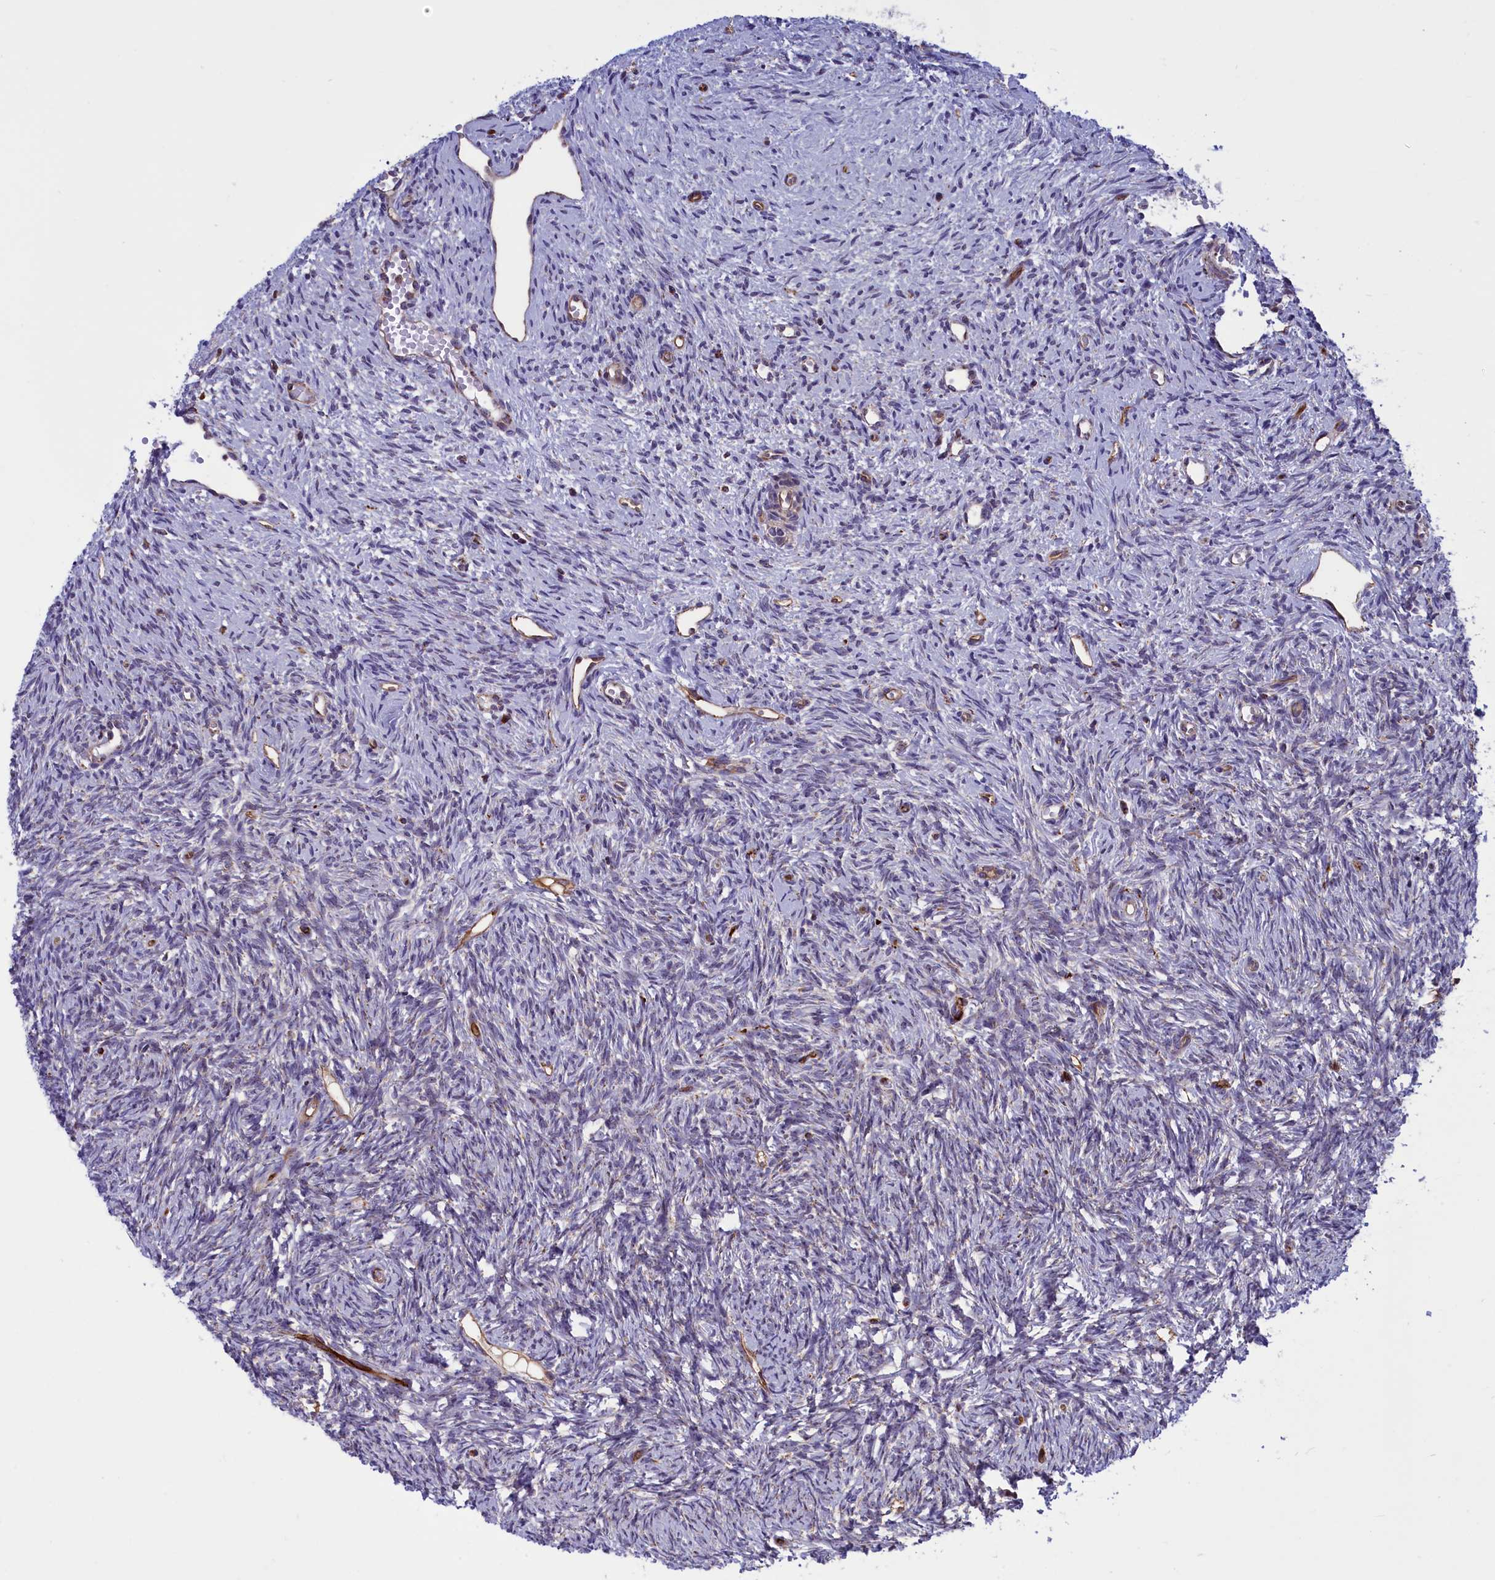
{"staining": {"intensity": "weak", "quantity": "25%-75%", "location": "cytoplasmic/membranous"}, "tissue": "ovary", "cell_type": "Follicle cells", "image_type": "normal", "snomed": [{"axis": "morphology", "description": "Normal tissue, NOS"}, {"axis": "topography", "description": "Ovary"}], "caption": "A brown stain shows weak cytoplasmic/membranous expression of a protein in follicle cells of normal ovary.", "gene": "MPND", "patient": {"sex": "female", "age": 51}}